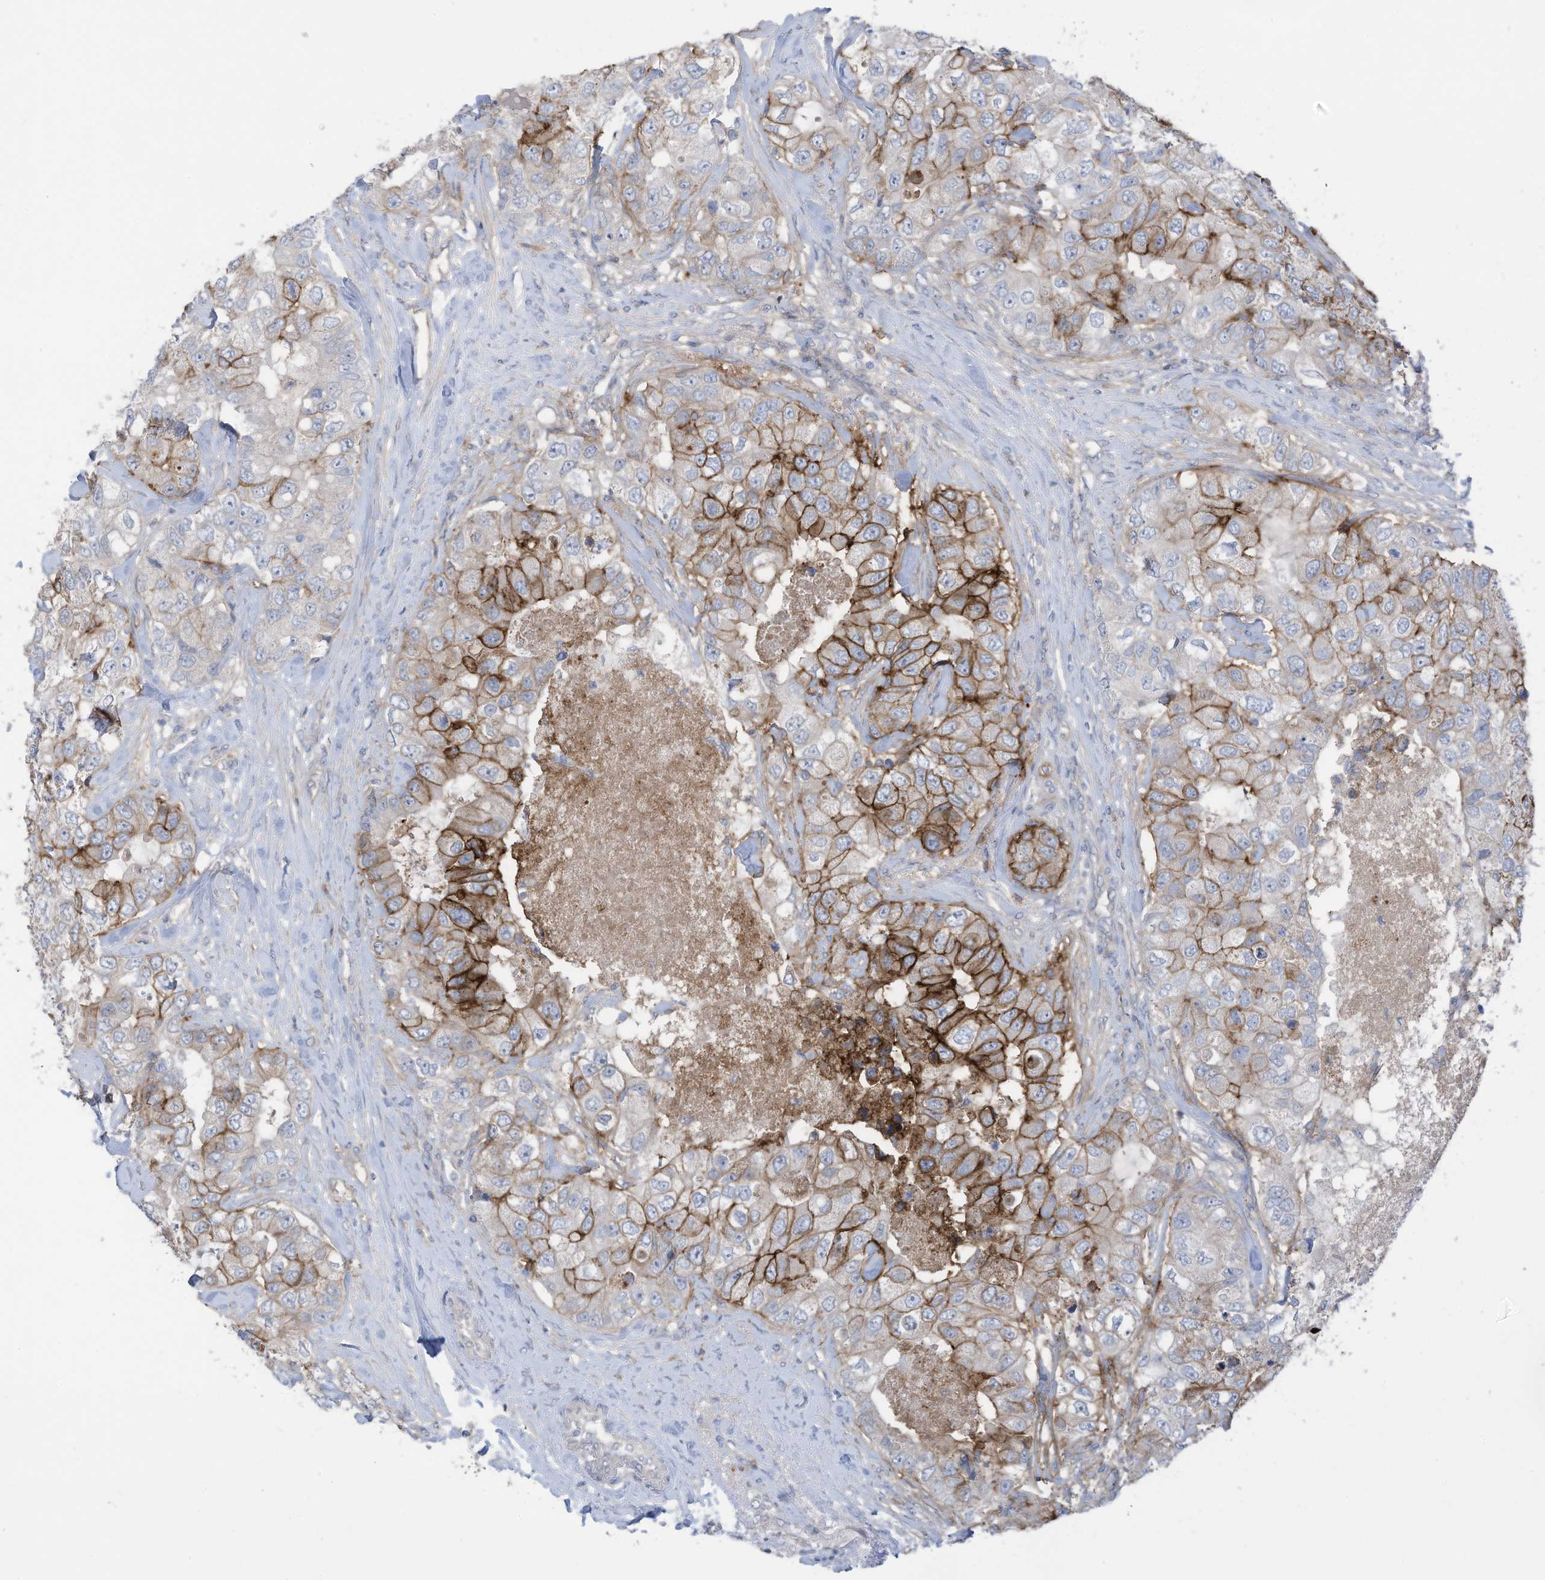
{"staining": {"intensity": "strong", "quantity": "25%-75%", "location": "cytoplasmic/membranous"}, "tissue": "breast cancer", "cell_type": "Tumor cells", "image_type": "cancer", "snomed": [{"axis": "morphology", "description": "Duct carcinoma"}, {"axis": "topography", "description": "Breast"}], "caption": "A high-resolution histopathology image shows immunohistochemistry (IHC) staining of breast intraductal carcinoma, which demonstrates strong cytoplasmic/membranous positivity in about 25%-75% of tumor cells.", "gene": "SLC1A5", "patient": {"sex": "female", "age": 62}}